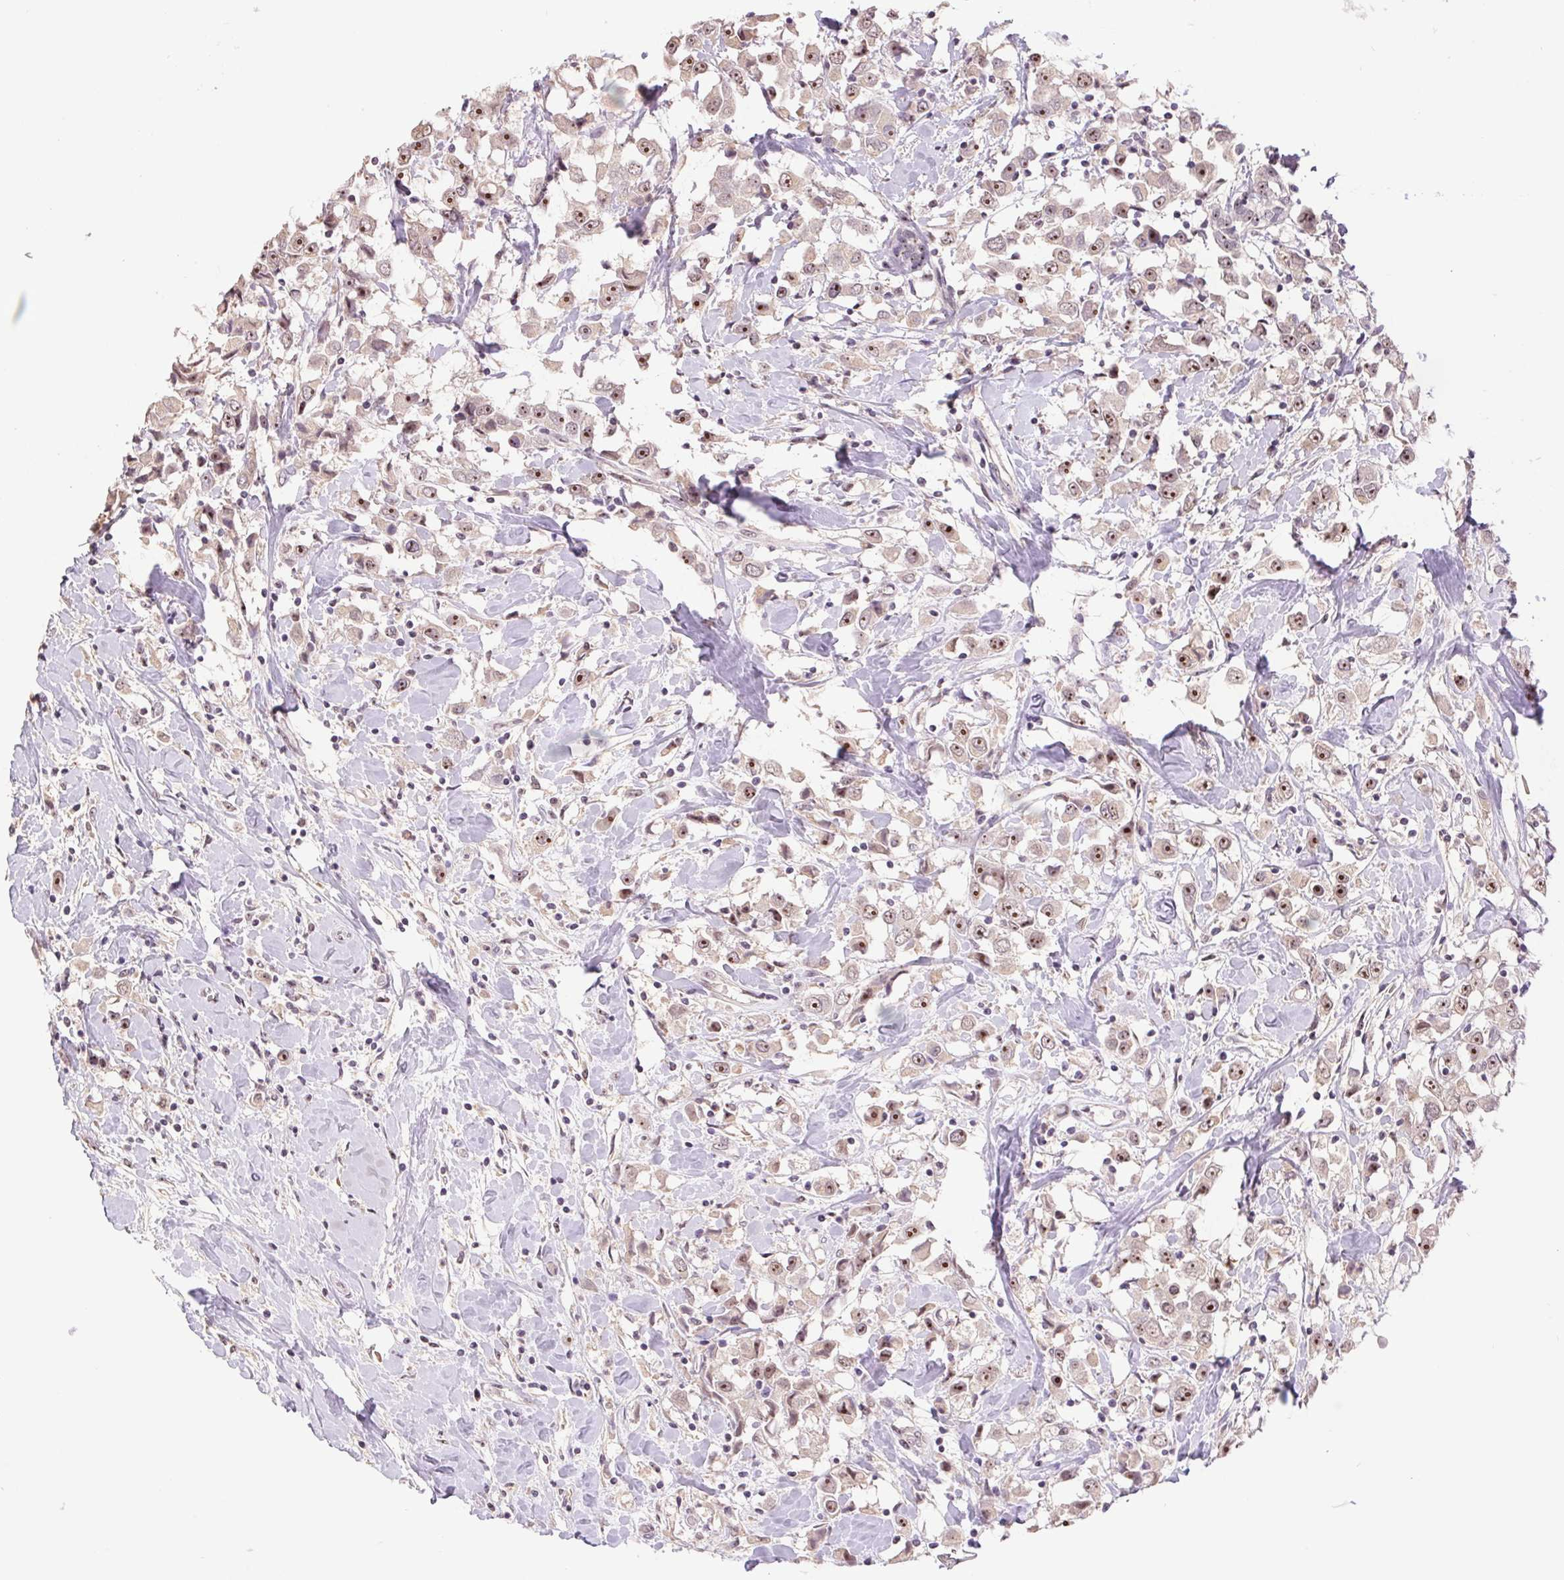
{"staining": {"intensity": "moderate", "quantity": ">75%", "location": "nuclear"}, "tissue": "breast cancer", "cell_type": "Tumor cells", "image_type": "cancer", "snomed": [{"axis": "morphology", "description": "Duct carcinoma"}, {"axis": "topography", "description": "Breast"}], "caption": "Protein expression analysis of human breast cancer (intraductal carcinoma) reveals moderate nuclear expression in approximately >75% of tumor cells.", "gene": "BATF2", "patient": {"sex": "female", "age": 61}}